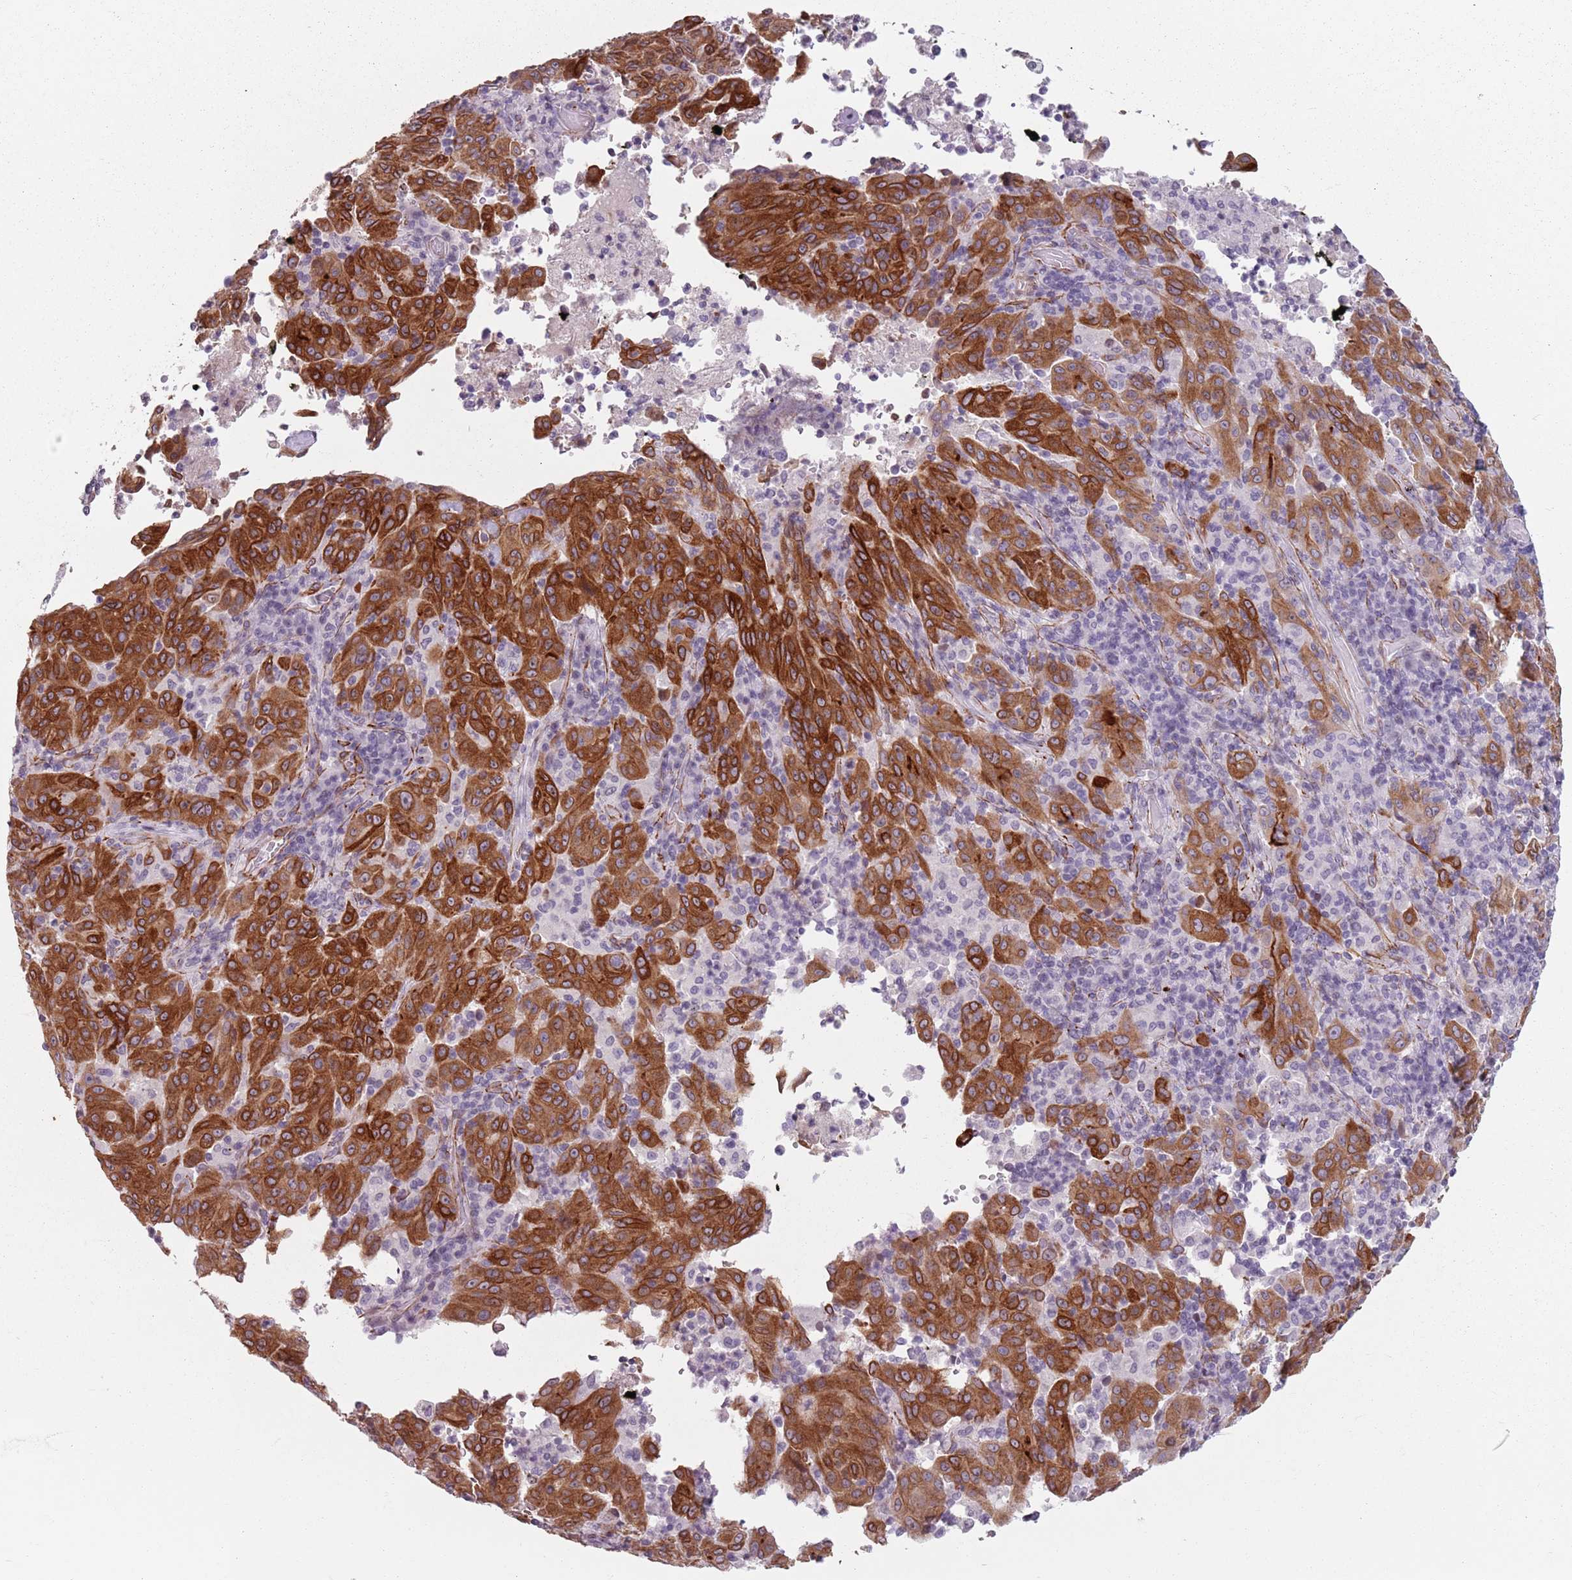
{"staining": {"intensity": "strong", "quantity": ">75%", "location": "cytoplasmic/membranous"}, "tissue": "pancreatic cancer", "cell_type": "Tumor cells", "image_type": "cancer", "snomed": [{"axis": "morphology", "description": "Adenocarcinoma, NOS"}, {"axis": "topography", "description": "Pancreas"}], "caption": "Strong cytoplasmic/membranous expression is seen in approximately >75% of tumor cells in adenocarcinoma (pancreatic).", "gene": "TMC4", "patient": {"sex": "male", "age": 63}}